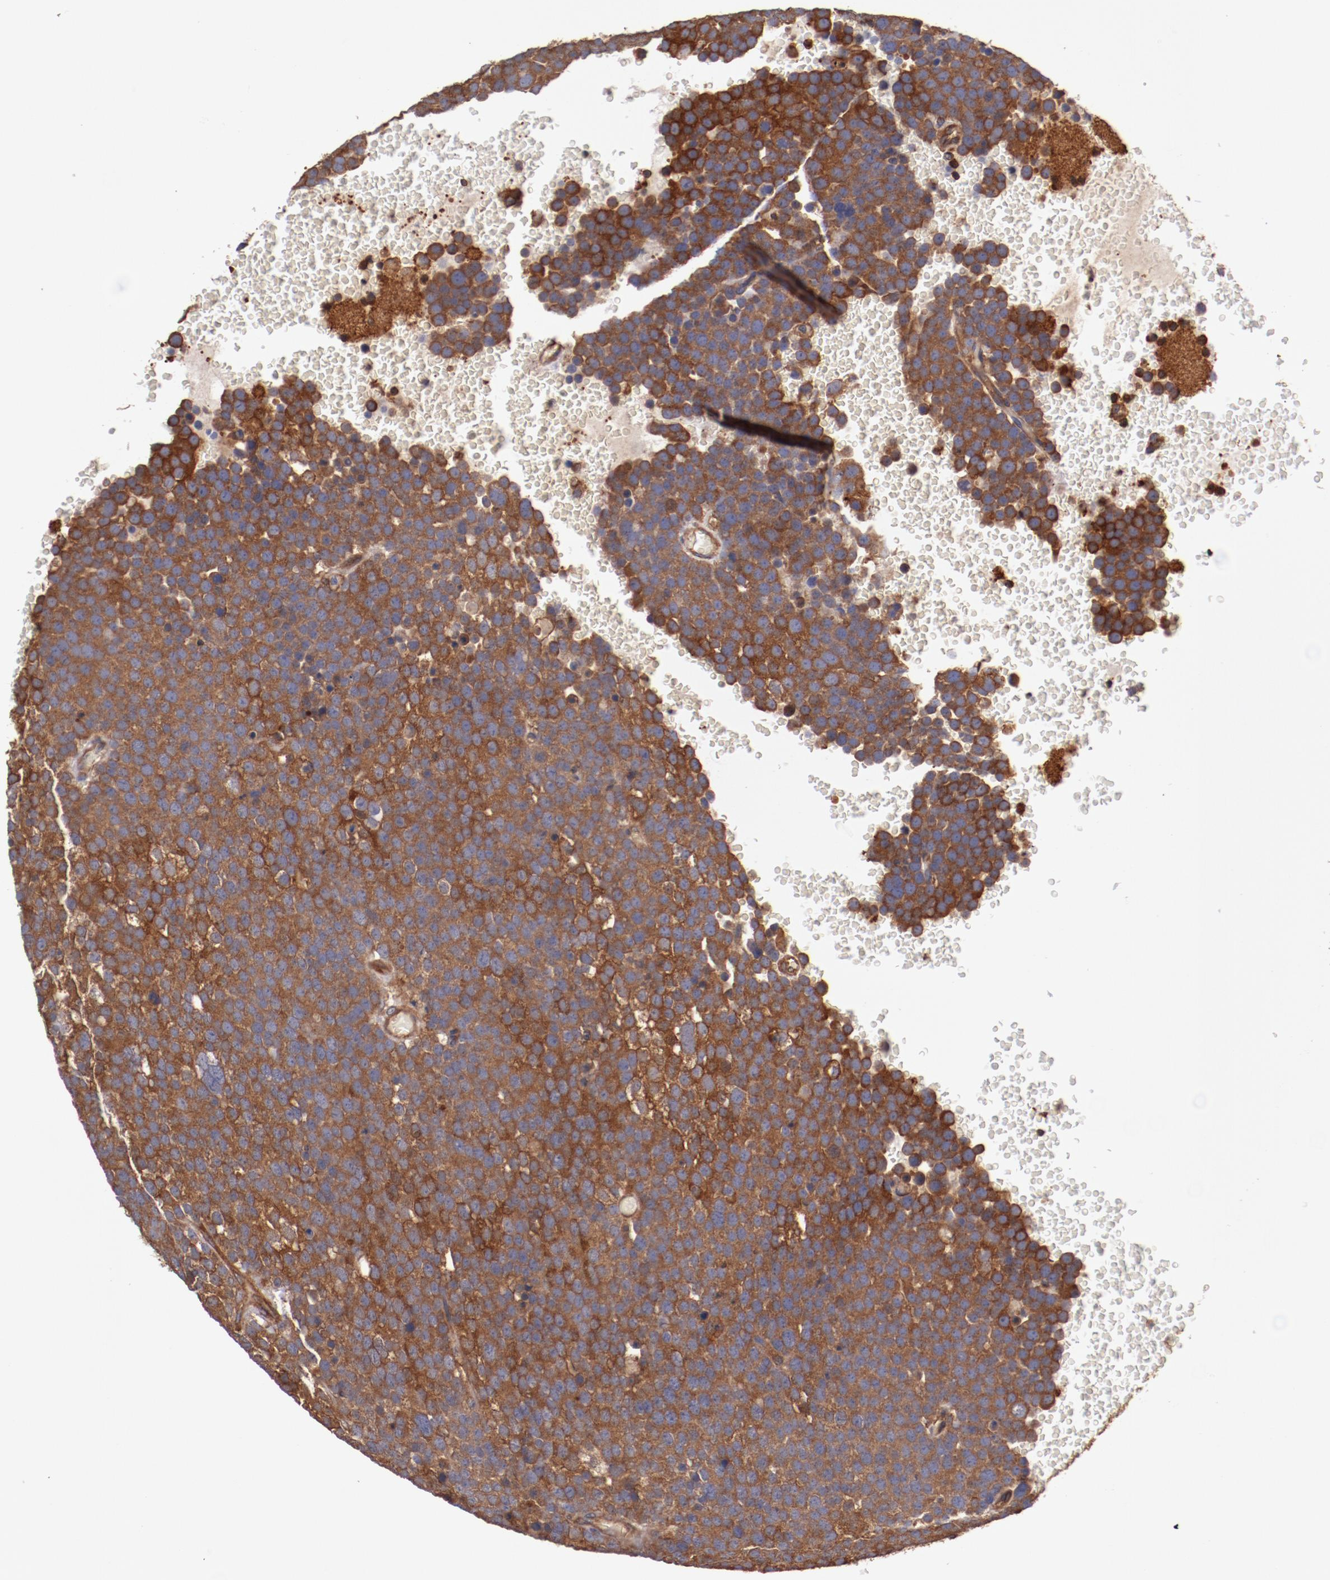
{"staining": {"intensity": "strong", "quantity": ">75%", "location": "cytoplasmic/membranous"}, "tissue": "testis cancer", "cell_type": "Tumor cells", "image_type": "cancer", "snomed": [{"axis": "morphology", "description": "Seminoma, NOS"}, {"axis": "topography", "description": "Testis"}], "caption": "Human testis cancer (seminoma) stained with a brown dye exhibits strong cytoplasmic/membranous positive staining in about >75% of tumor cells.", "gene": "TMOD3", "patient": {"sex": "male", "age": 71}}